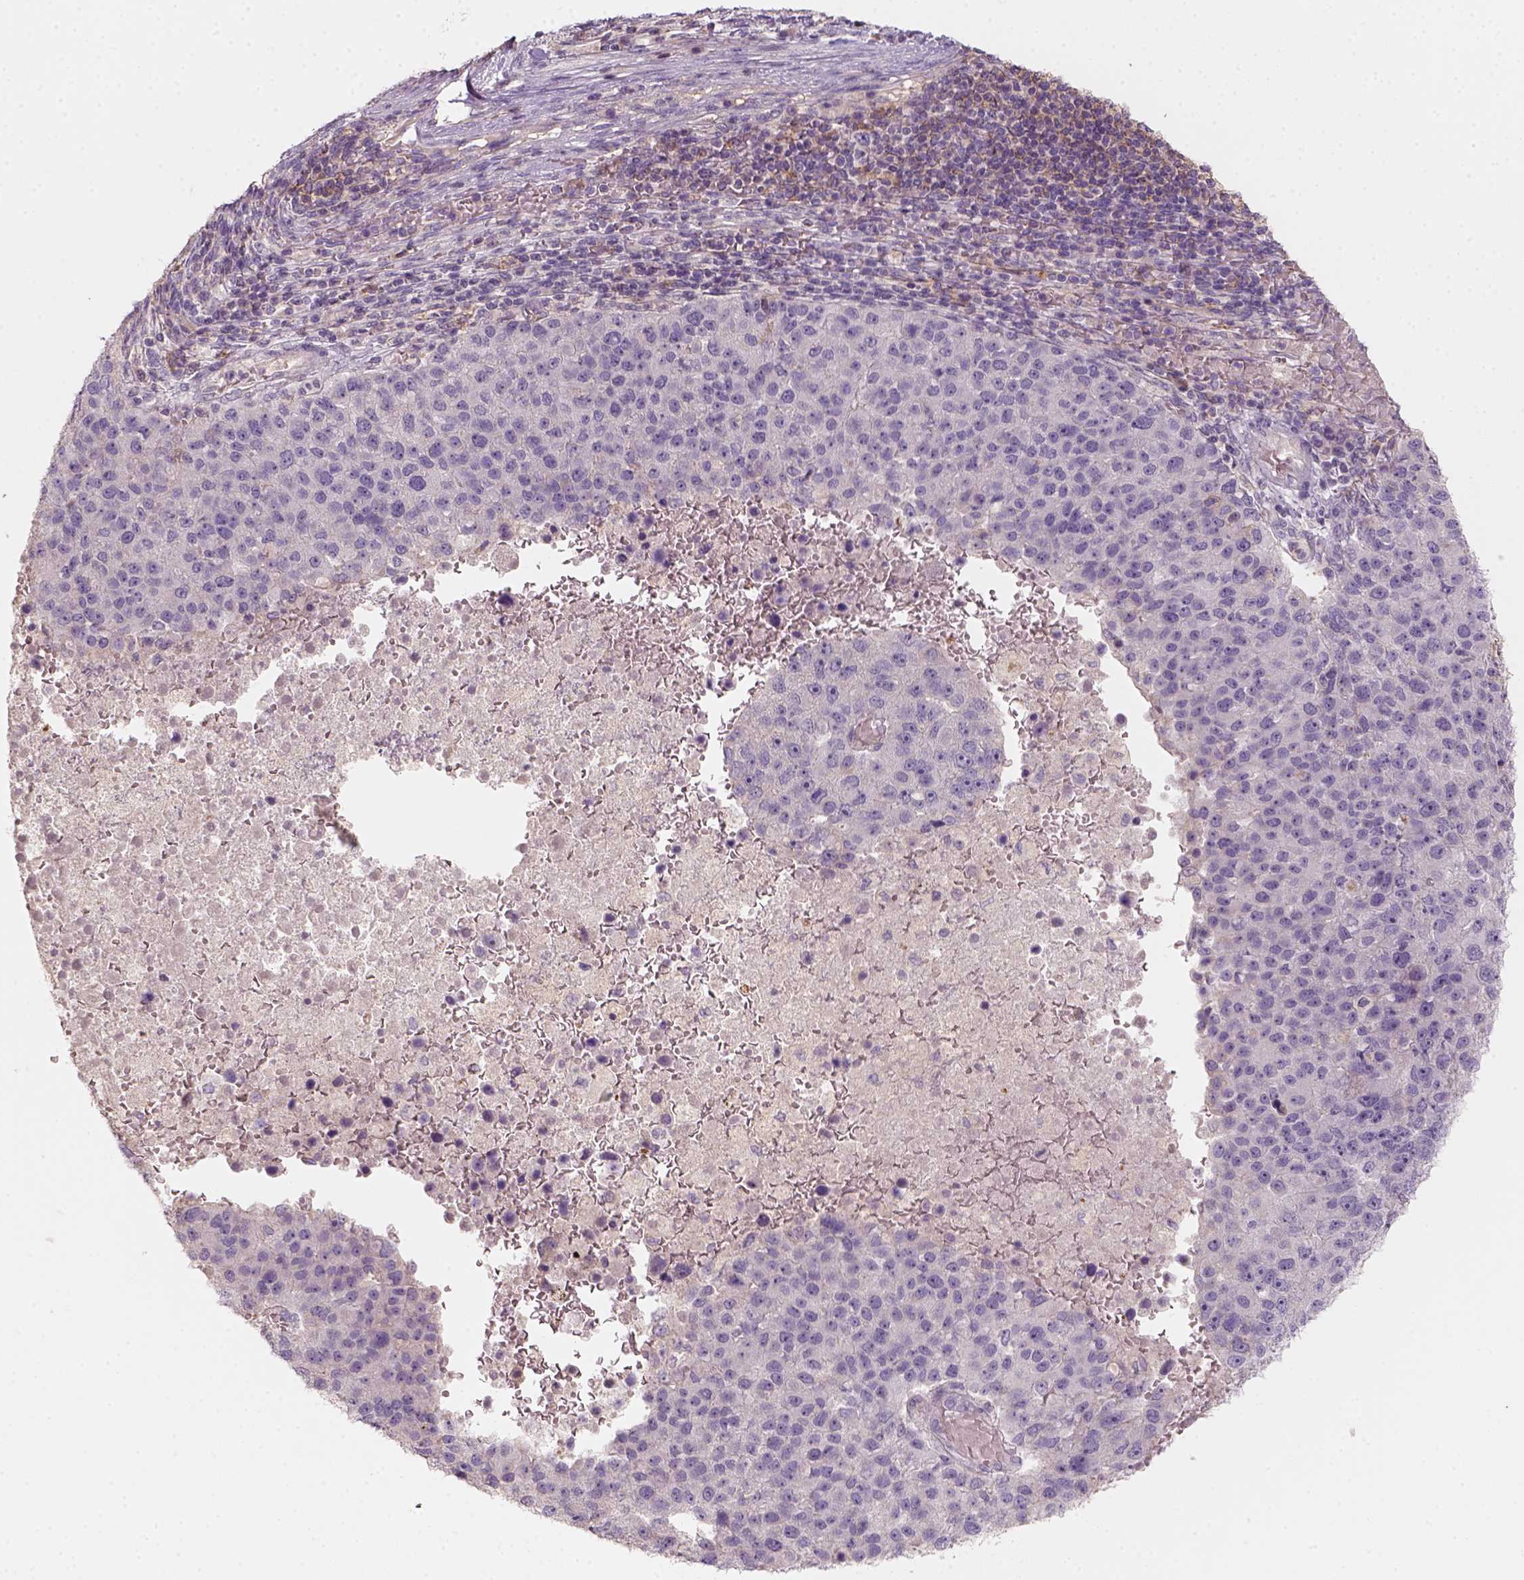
{"staining": {"intensity": "negative", "quantity": "none", "location": "none"}, "tissue": "pancreatic cancer", "cell_type": "Tumor cells", "image_type": "cancer", "snomed": [{"axis": "morphology", "description": "Adenocarcinoma, NOS"}, {"axis": "topography", "description": "Pancreas"}], "caption": "High power microscopy micrograph of an IHC histopathology image of pancreatic cancer, revealing no significant positivity in tumor cells. (DAB immunohistochemistry (IHC) with hematoxylin counter stain).", "gene": "AQP9", "patient": {"sex": "female", "age": 61}}